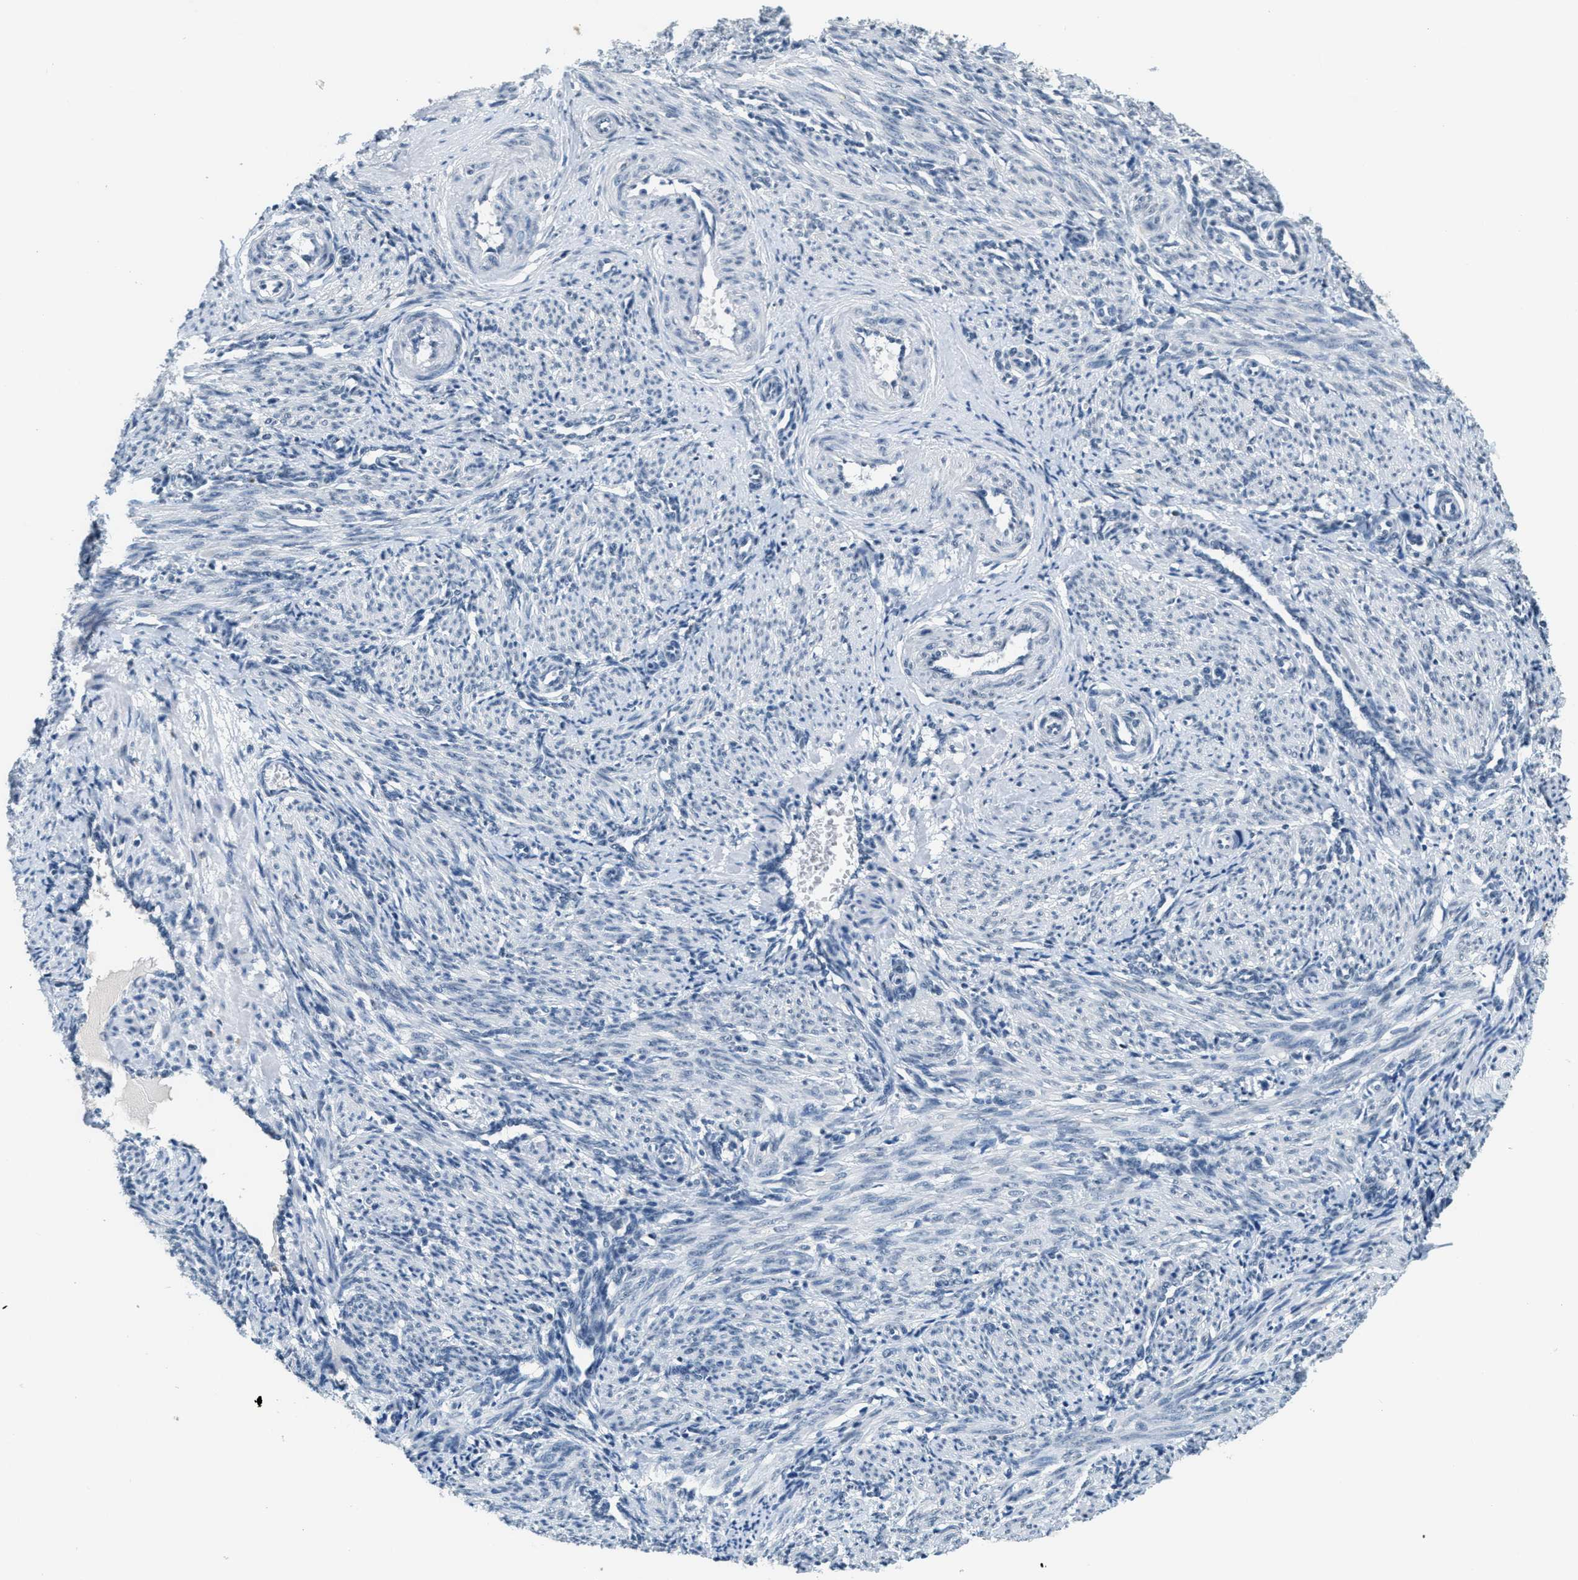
{"staining": {"intensity": "negative", "quantity": "none", "location": "none"}, "tissue": "smooth muscle", "cell_type": "Smooth muscle cells", "image_type": "normal", "snomed": [{"axis": "morphology", "description": "Normal tissue, NOS"}, {"axis": "topography", "description": "Endometrium"}], "caption": "IHC histopathology image of normal smooth muscle: human smooth muscle stained with DAB exhibits no significant protein staining in smooth muscle cells.", "gene": "CA4", "patient": {"sex": "female", "age": 33}}